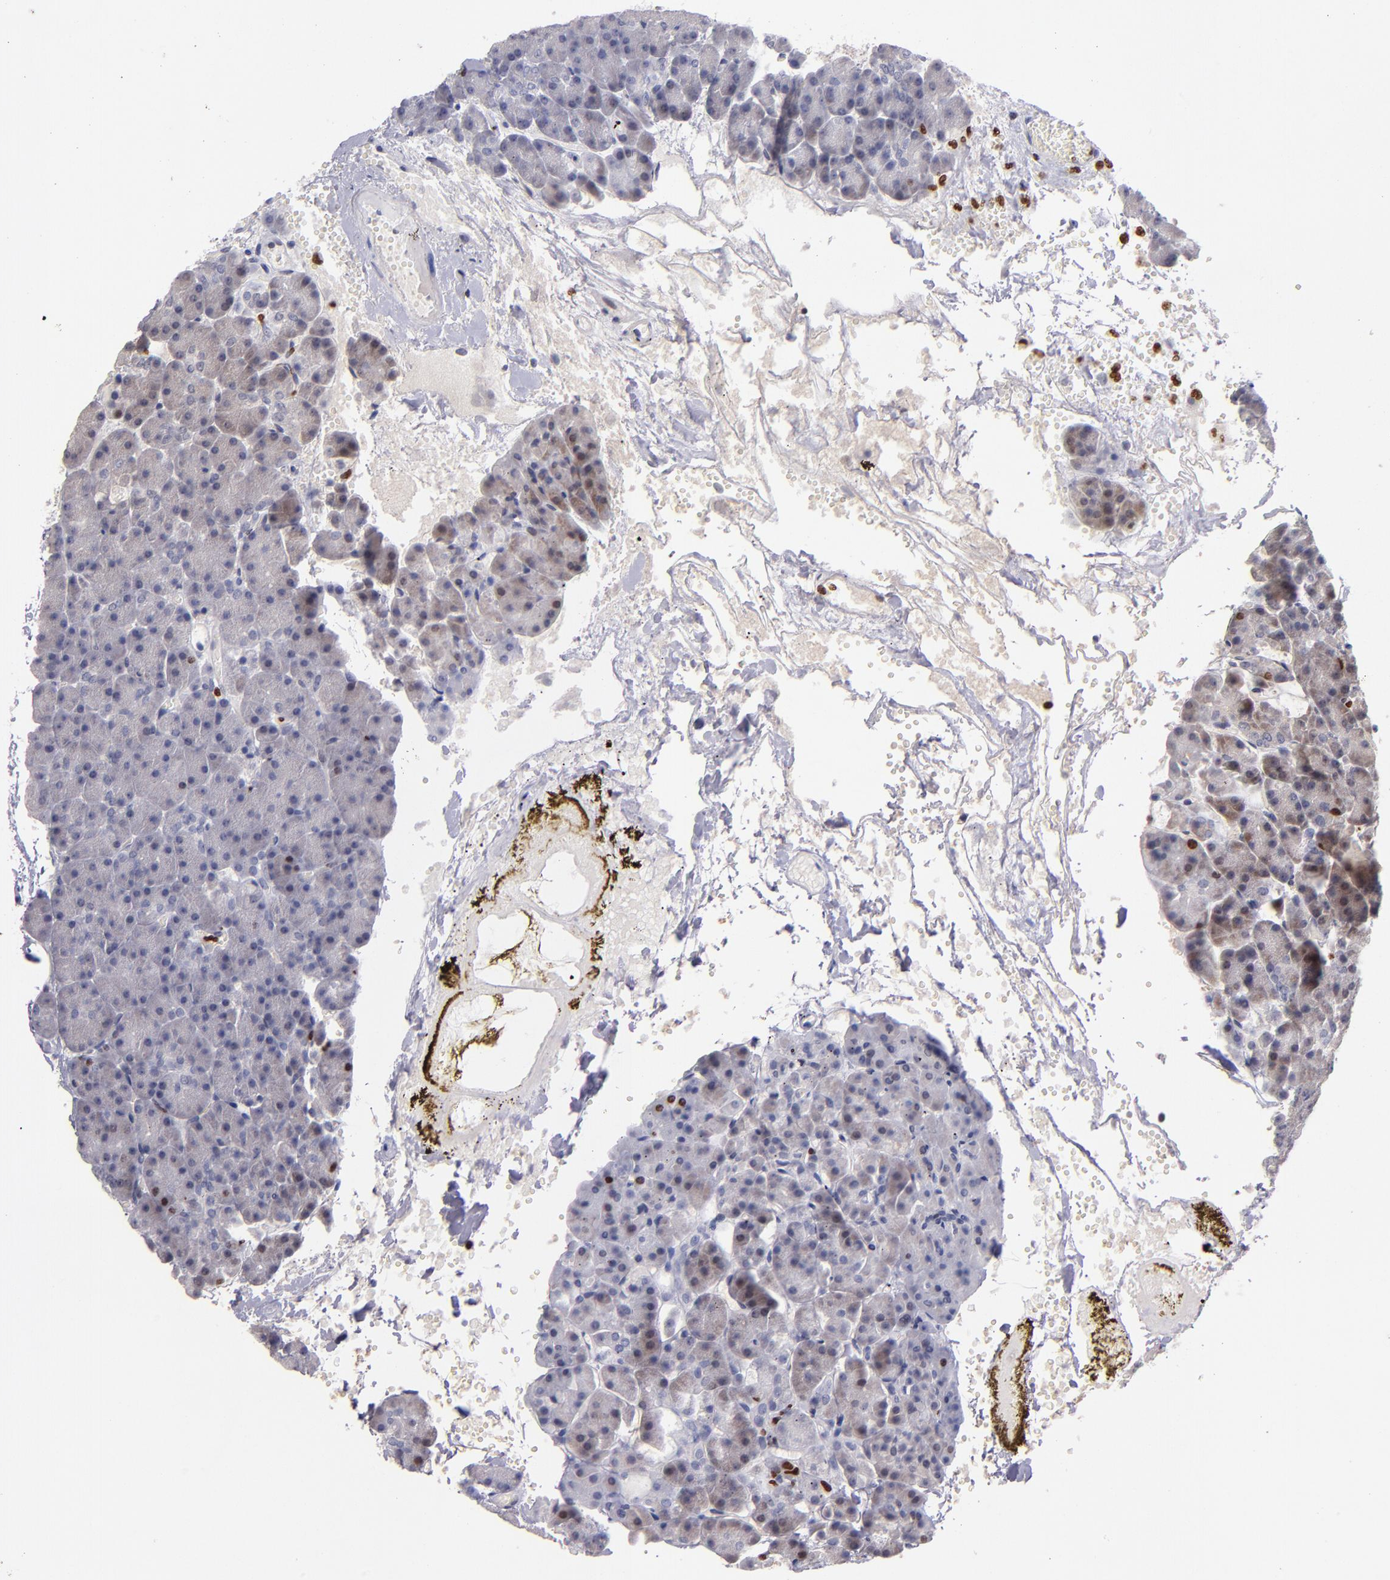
{"staining": {"intensity": "negative", "quantity": "none", "location": "none"}, "tissue": "carcinoid", "cell_type": "Tumor cells", "image_type": "cancer", "snomed": [{"axis": "morphology", "description": "Normal tissue, NOS"}, {"axis": "morphology", "description": "Carcinoid, malignant, NOS"}, {"axis": "topography", "description": "Pancreas"}], "caption": "Immunohistochemistry (IHC) of human carcinoid displays no positivity in tumor cells.", "gene": "CDKL5", "patient": {"sex": "female", "age": 35}}